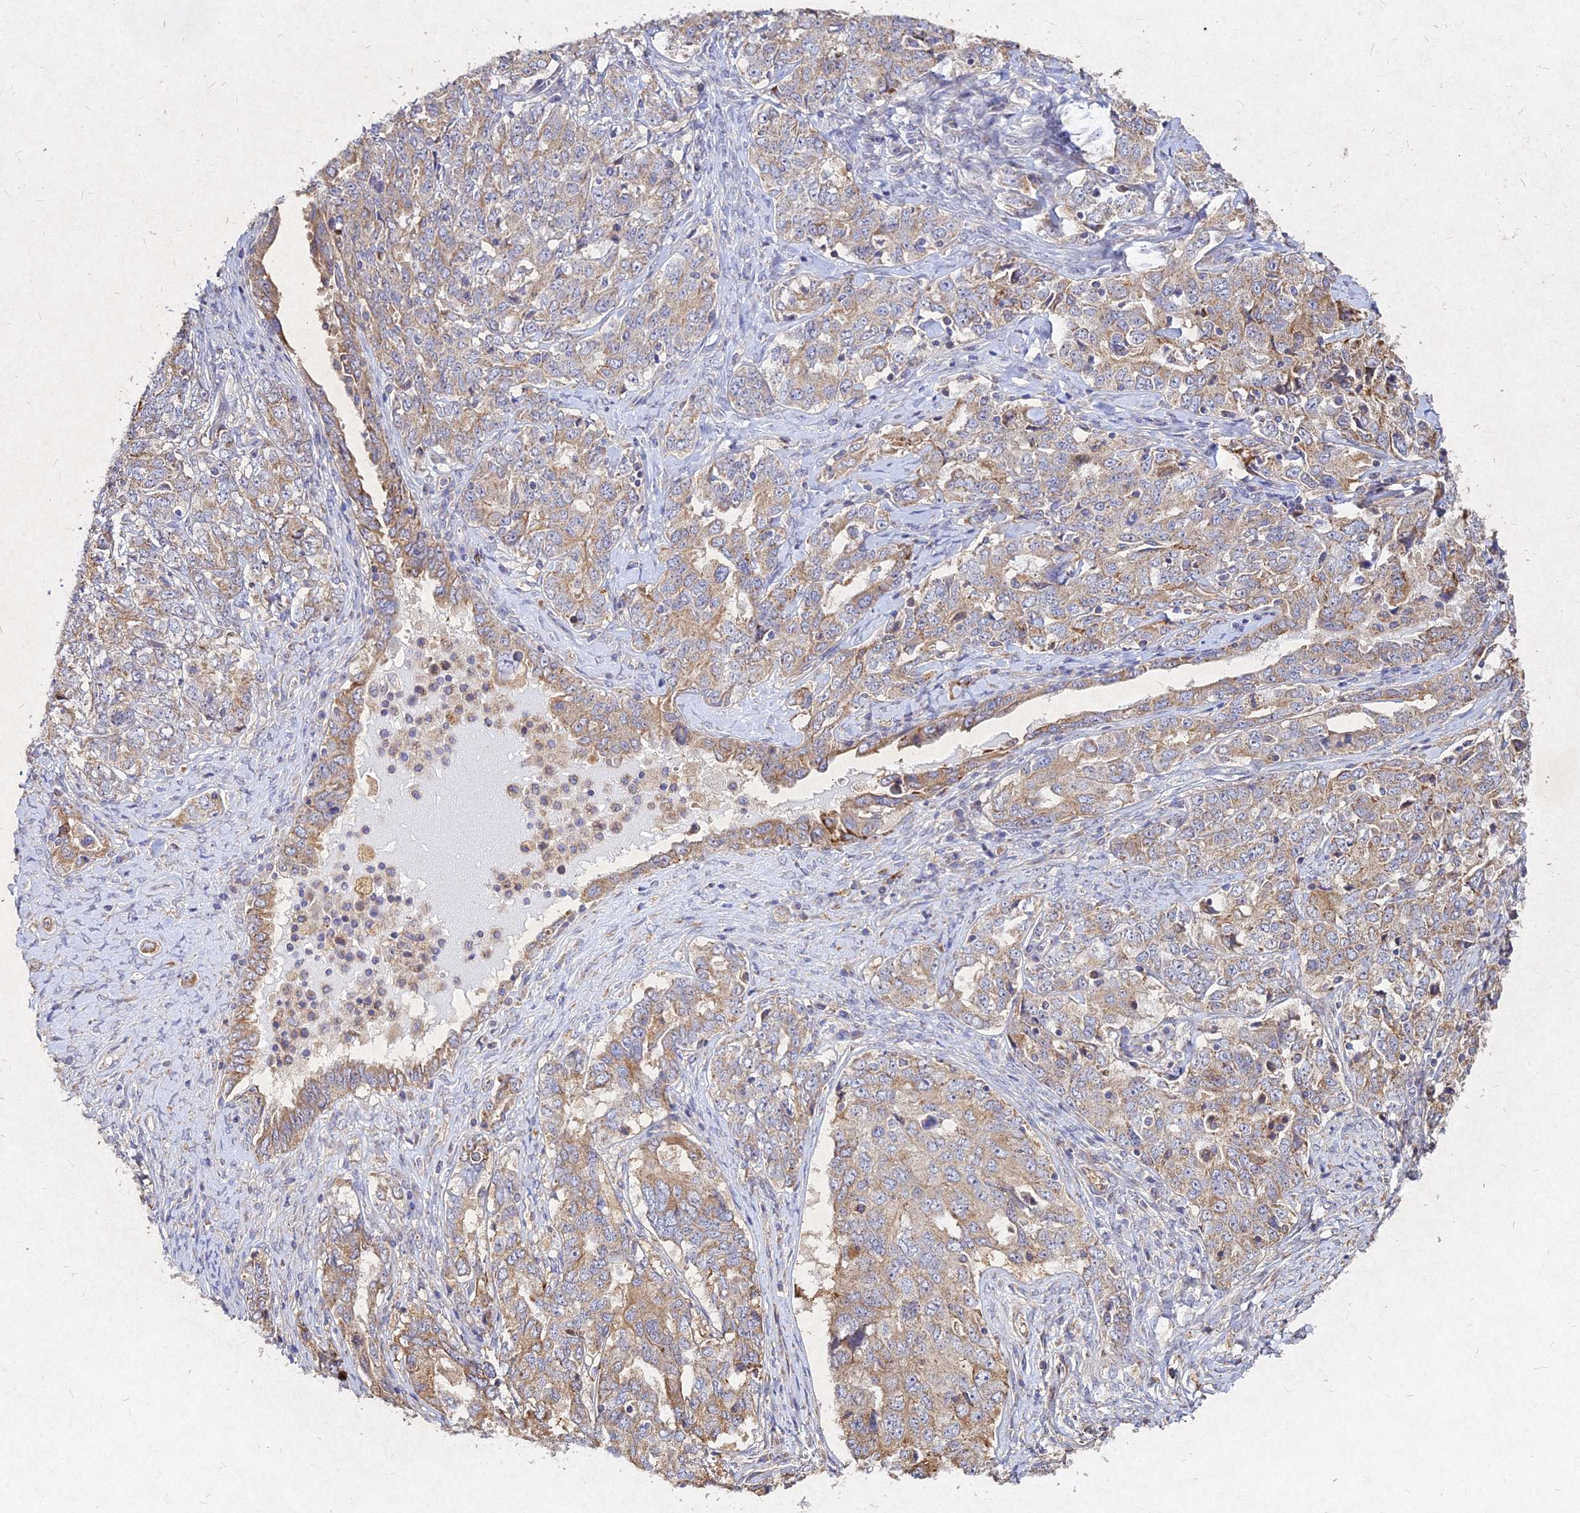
{"staining": {"intensity": "weak", "quantity": ">75%", "location": "cytoplasmic/membranous"}, "tissue": "ovarian cancer", "cell_type": "Tumor cells", "image_type": "cancer", "snomed": [{"axis": "morphology", "description": "Carcinoma, endometroid"}, {"axis": "topography", "description": "Ovary"}], "caption": "Approximately >75% of tumor cells in human endometroid carcinoma (ovarian) demonstrate weak cytoplasmic/membranous protein positivity as visualized by brown immunohistochemical staining.", "gene": "SKA1", "patient": {"sex": "female", "age": 62}}